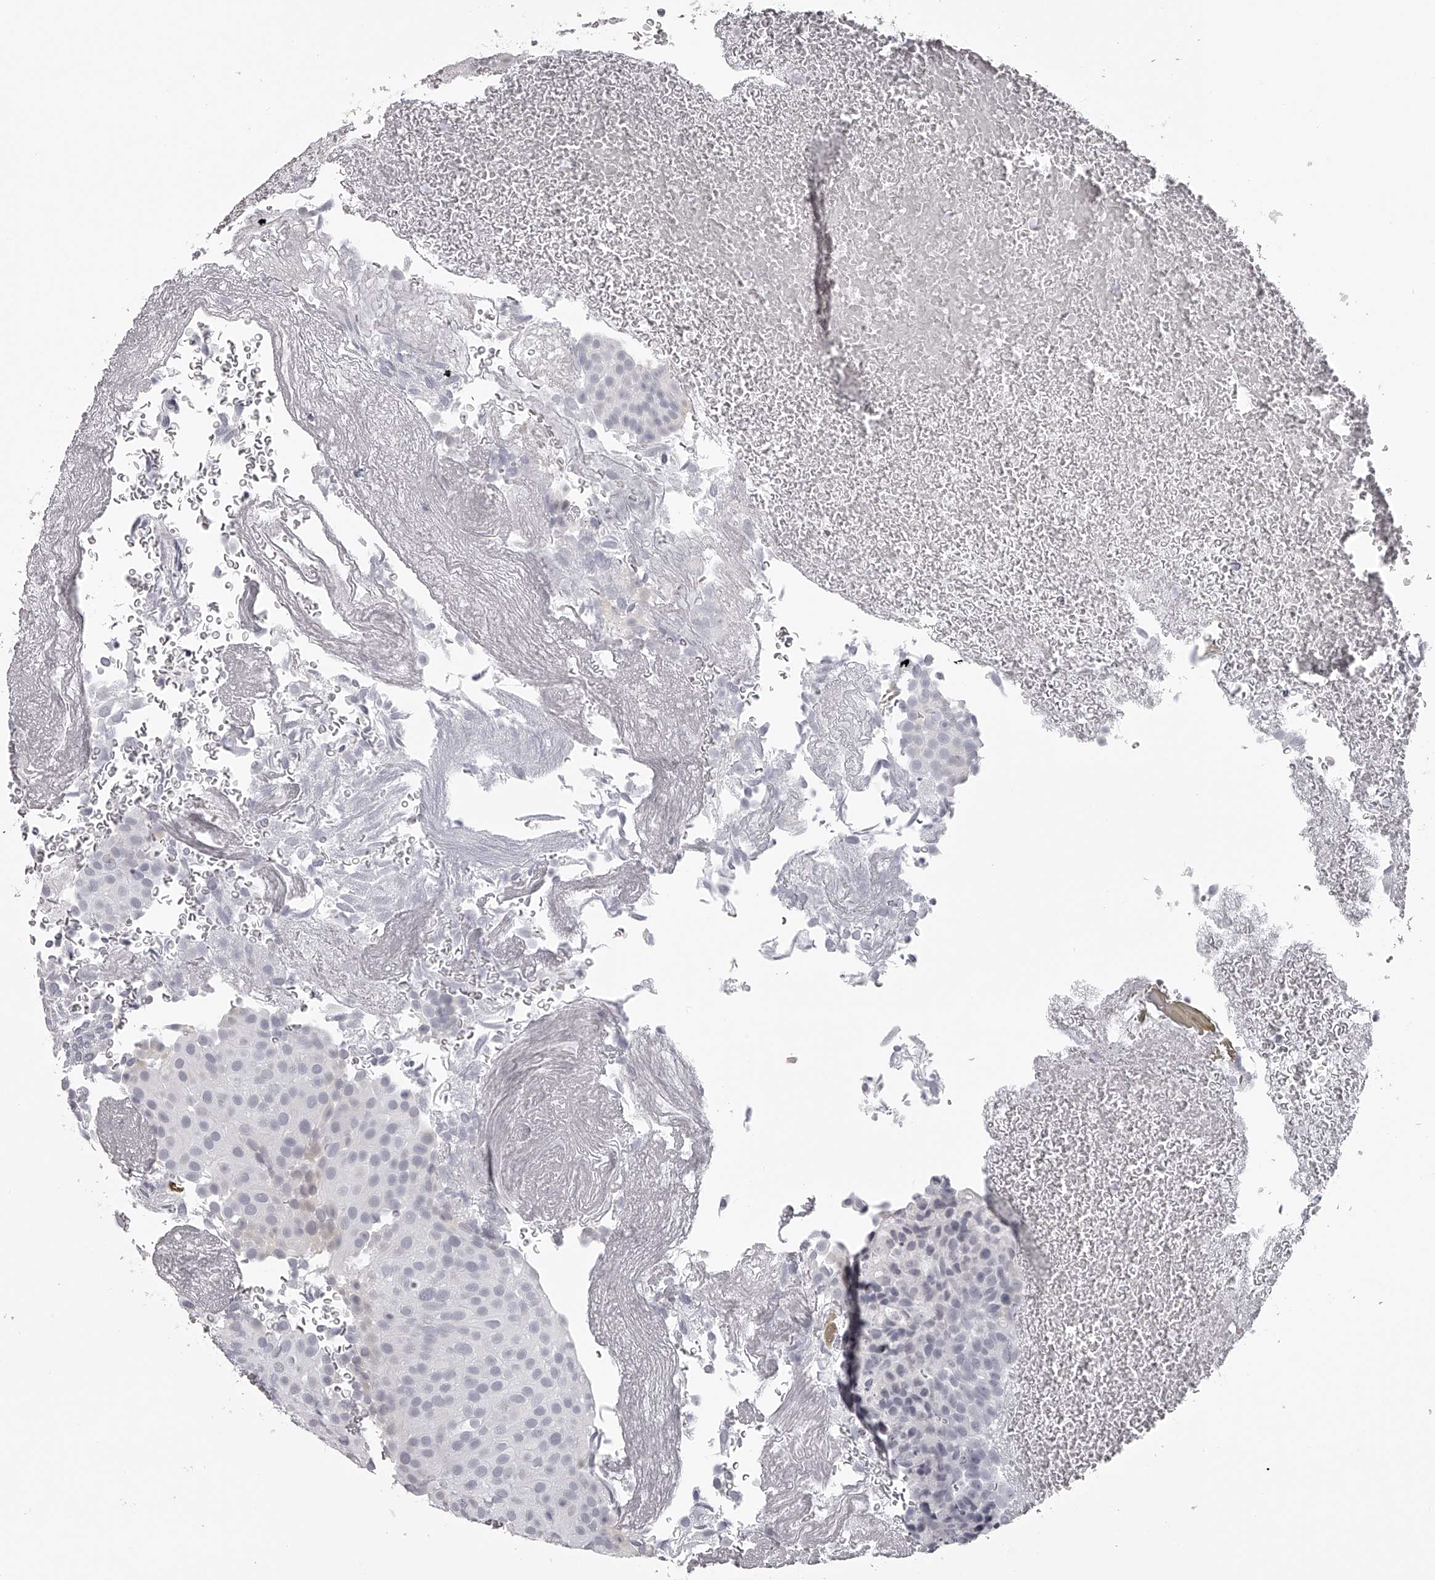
{"staining": {"intensity": "negative", "quantity": "none", "location": "none"}, "tissue": "urothelial cancer", "cell_type": "Tumor cells", "image_type": "cancer", "snomed": [{"axis": "morphology", "description": "Urothelial carcinoma, Low grade"}, {"axis": "topography", "description": "Urinary bladder"}], "caption": "Immunohistochemical staining of urothelial carcinoma (low-grade) reveals no significant positivity in tumor cells.", "gene": "SEC11C", "patient": {"sex": "male", "age": 78}}